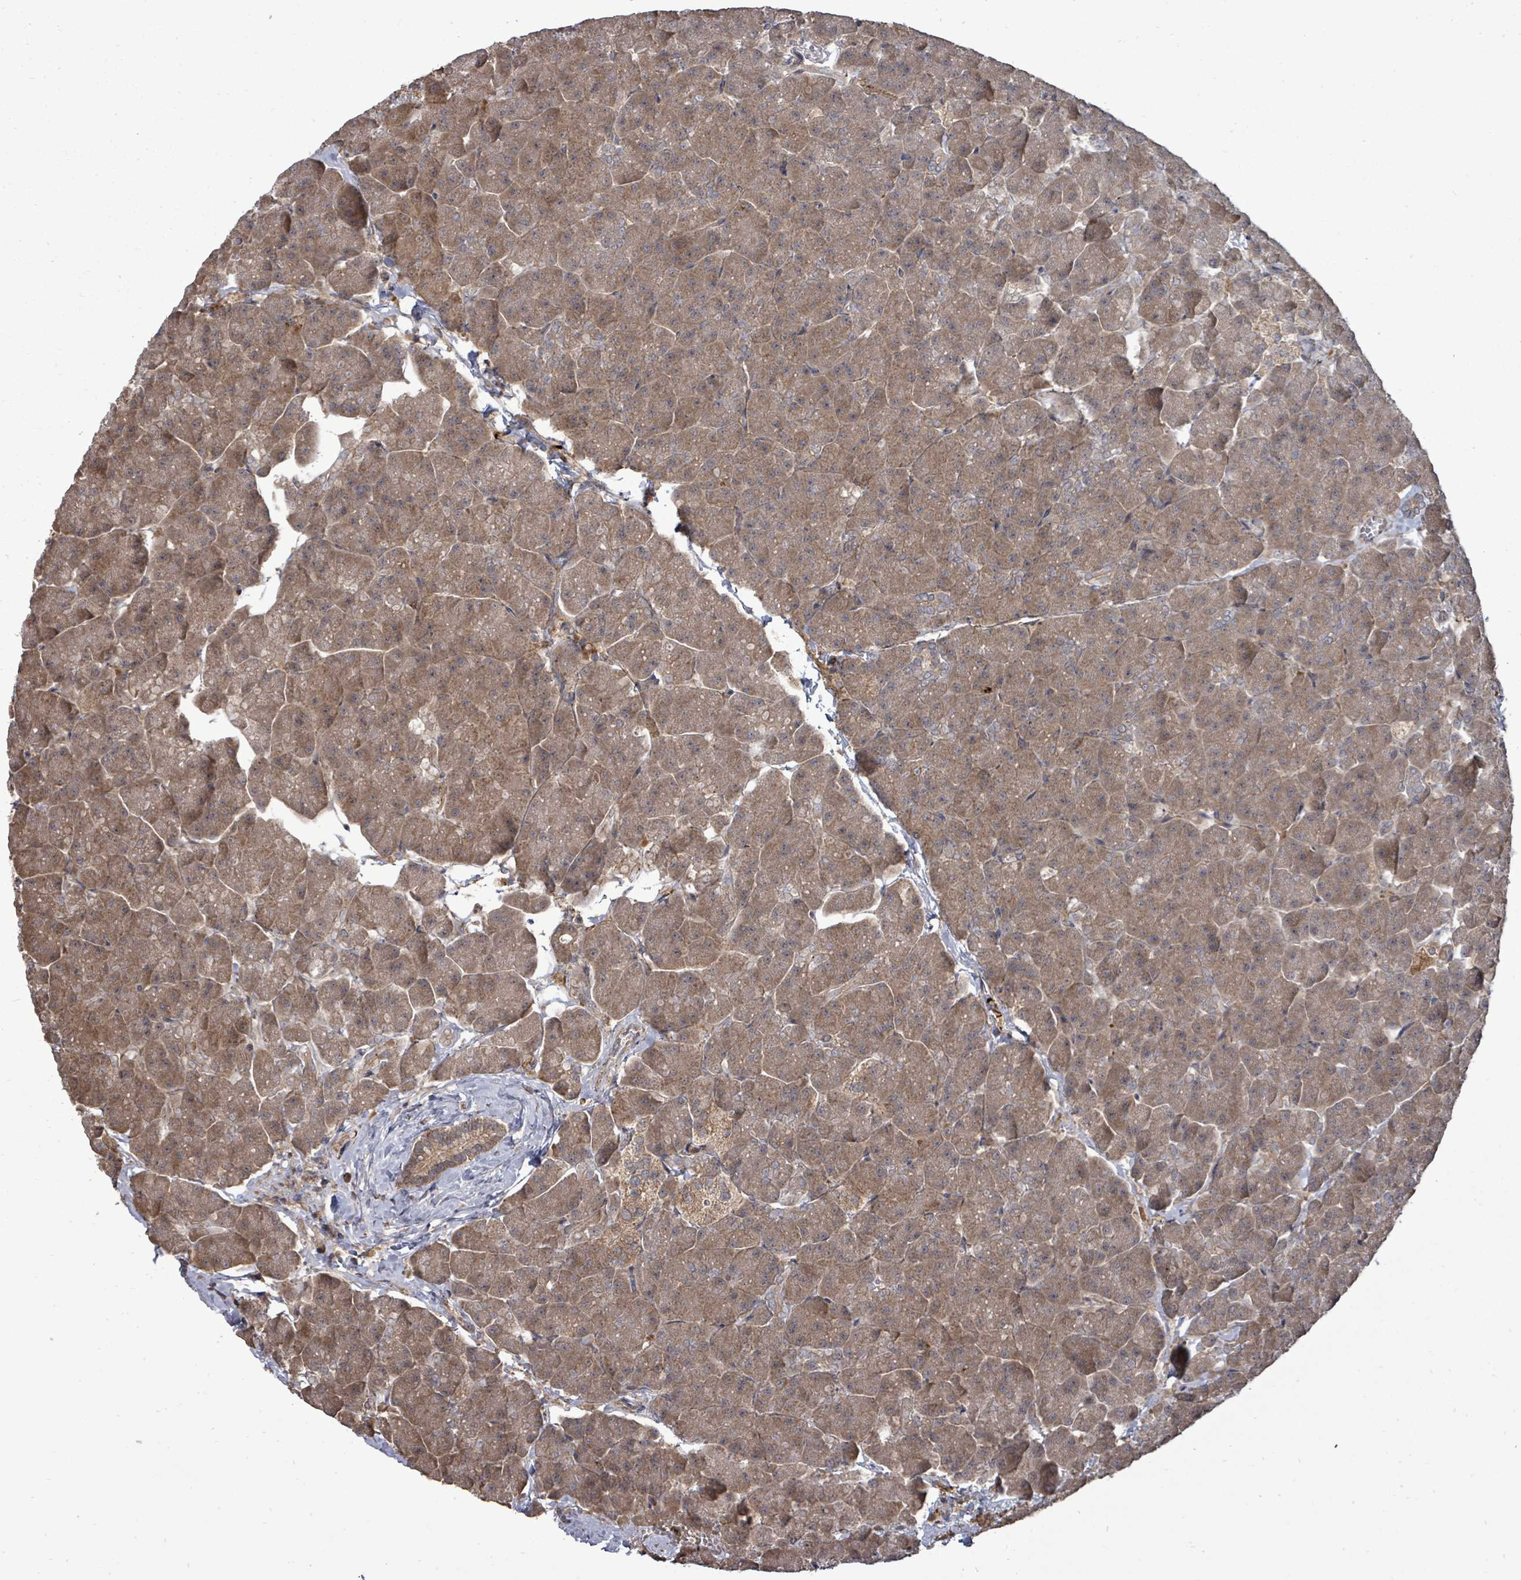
{"staining": {"intensity": "moderate", "quantity": ">75%", "location": "cytoplasmic/membranous"}, "tissue": "pancreas", "cell_type": "Exocrine glandular cells", "image_type": "normal", "snomed": [{"axis": "morphology", "description": "Normal tissue, NOS"}, {"axis": "topography", "description": "Pancreas"}, {"axis": "topography", "description": "Peripheral nerve tissue"}], "caption": "The image shows staining of normal pancreas, revealing moderate cytoplasmic/membranous protein expression (brown color) within exocrine glandular cells. The staining is performed using DAB brown chromogen to label protein expression. The nuclei are counter-stained blue using hematoxylin.", "gene": "EIF3CL", "patient": {"sex": "male", "age": 54}}